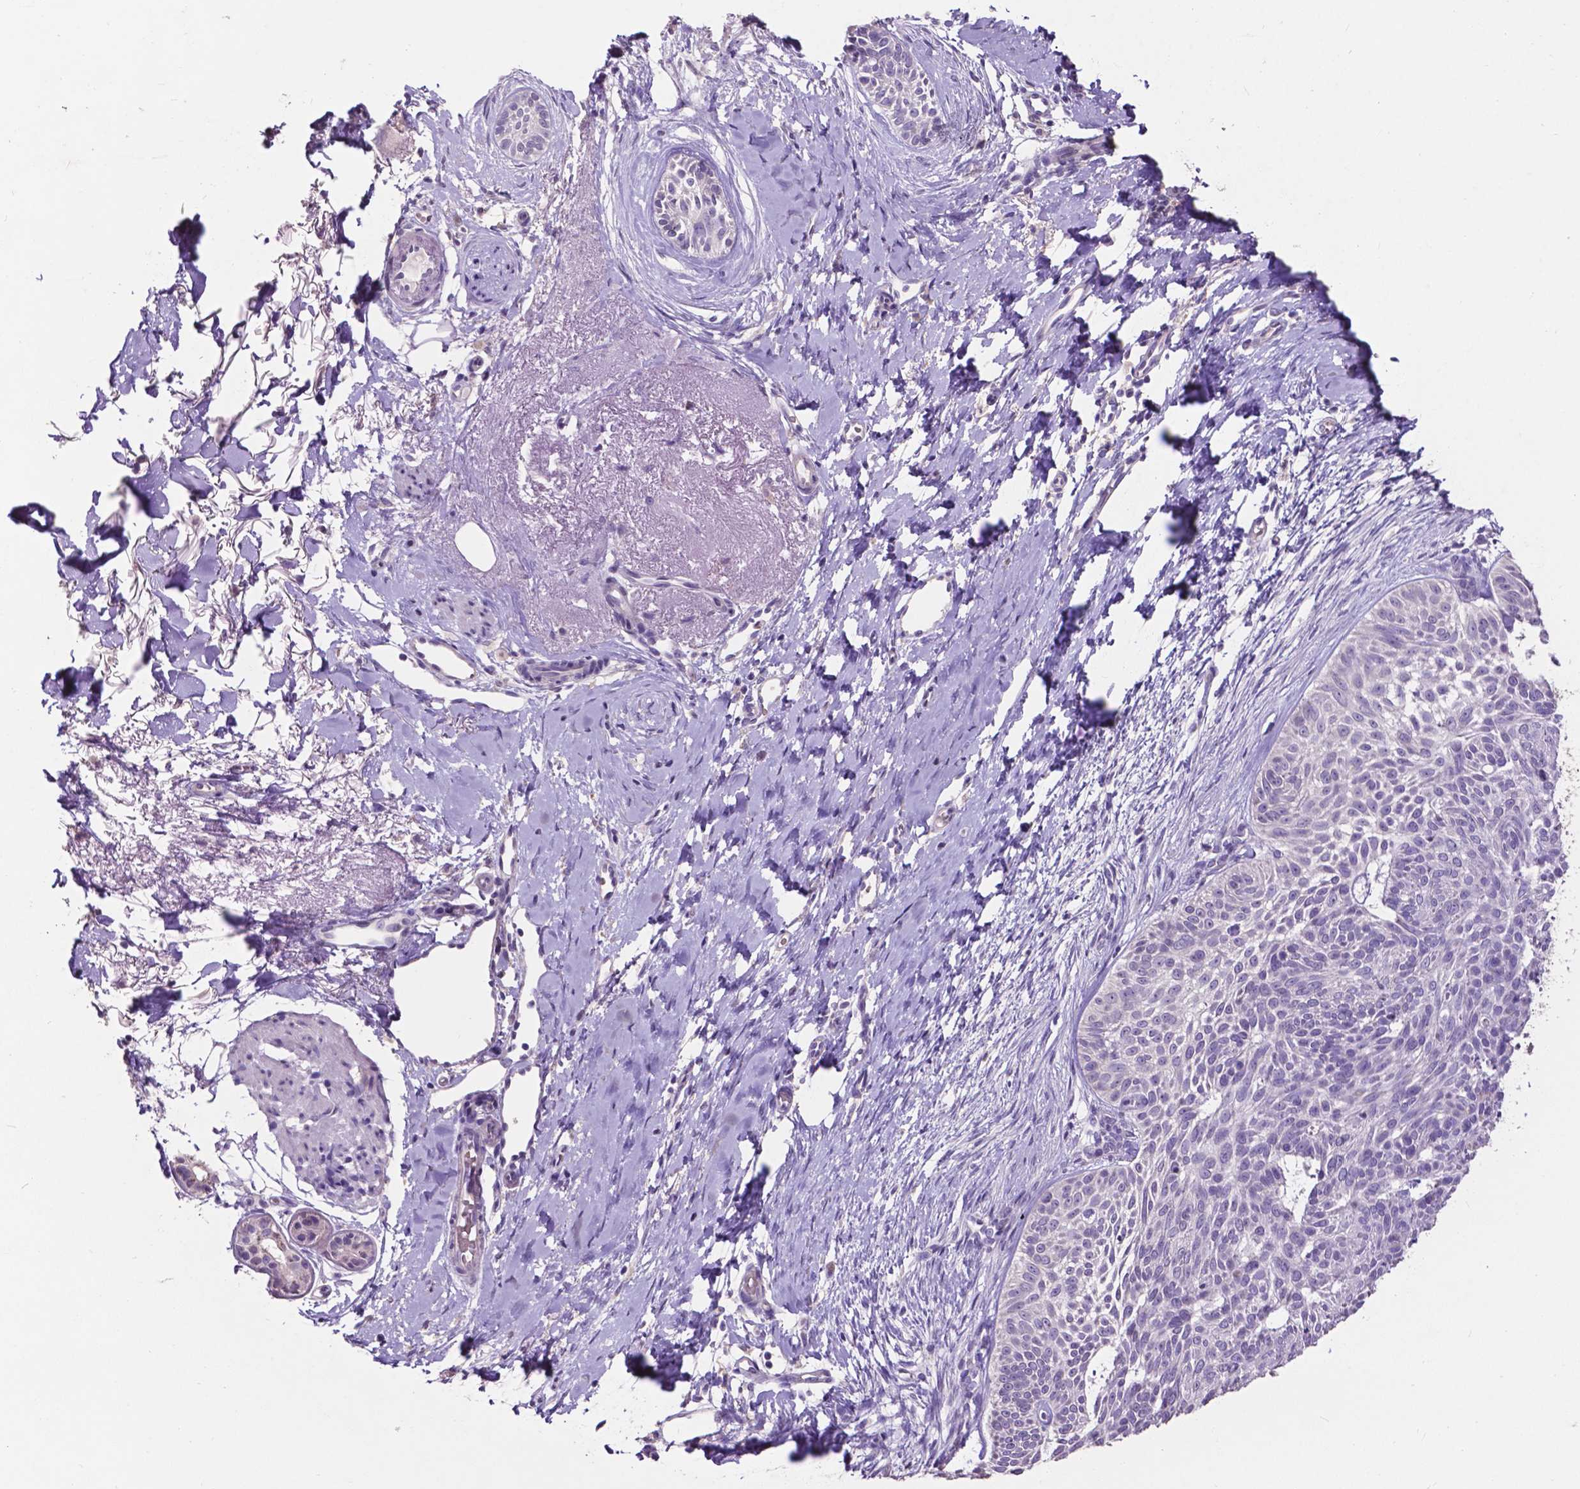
{"staining": {"intensity": "negative", "quantity": "none", "location": "none"}, "tissue": "skin cancer", "cell_type": "Tumor cells", "image_type": "cancer", "snomed": [{"axis": "morphology", "description": "Normal tissue, NOS"}, {"axis": "morphology", "description": "Basal cell carcinoma"}, {"axis": "topography", "description": "Skin"}], "caption": "There is no significant staining in tumor cells of skin cancer.", "gene": "PLSCR1", "patient": {"sex": "male", "age": 84}}